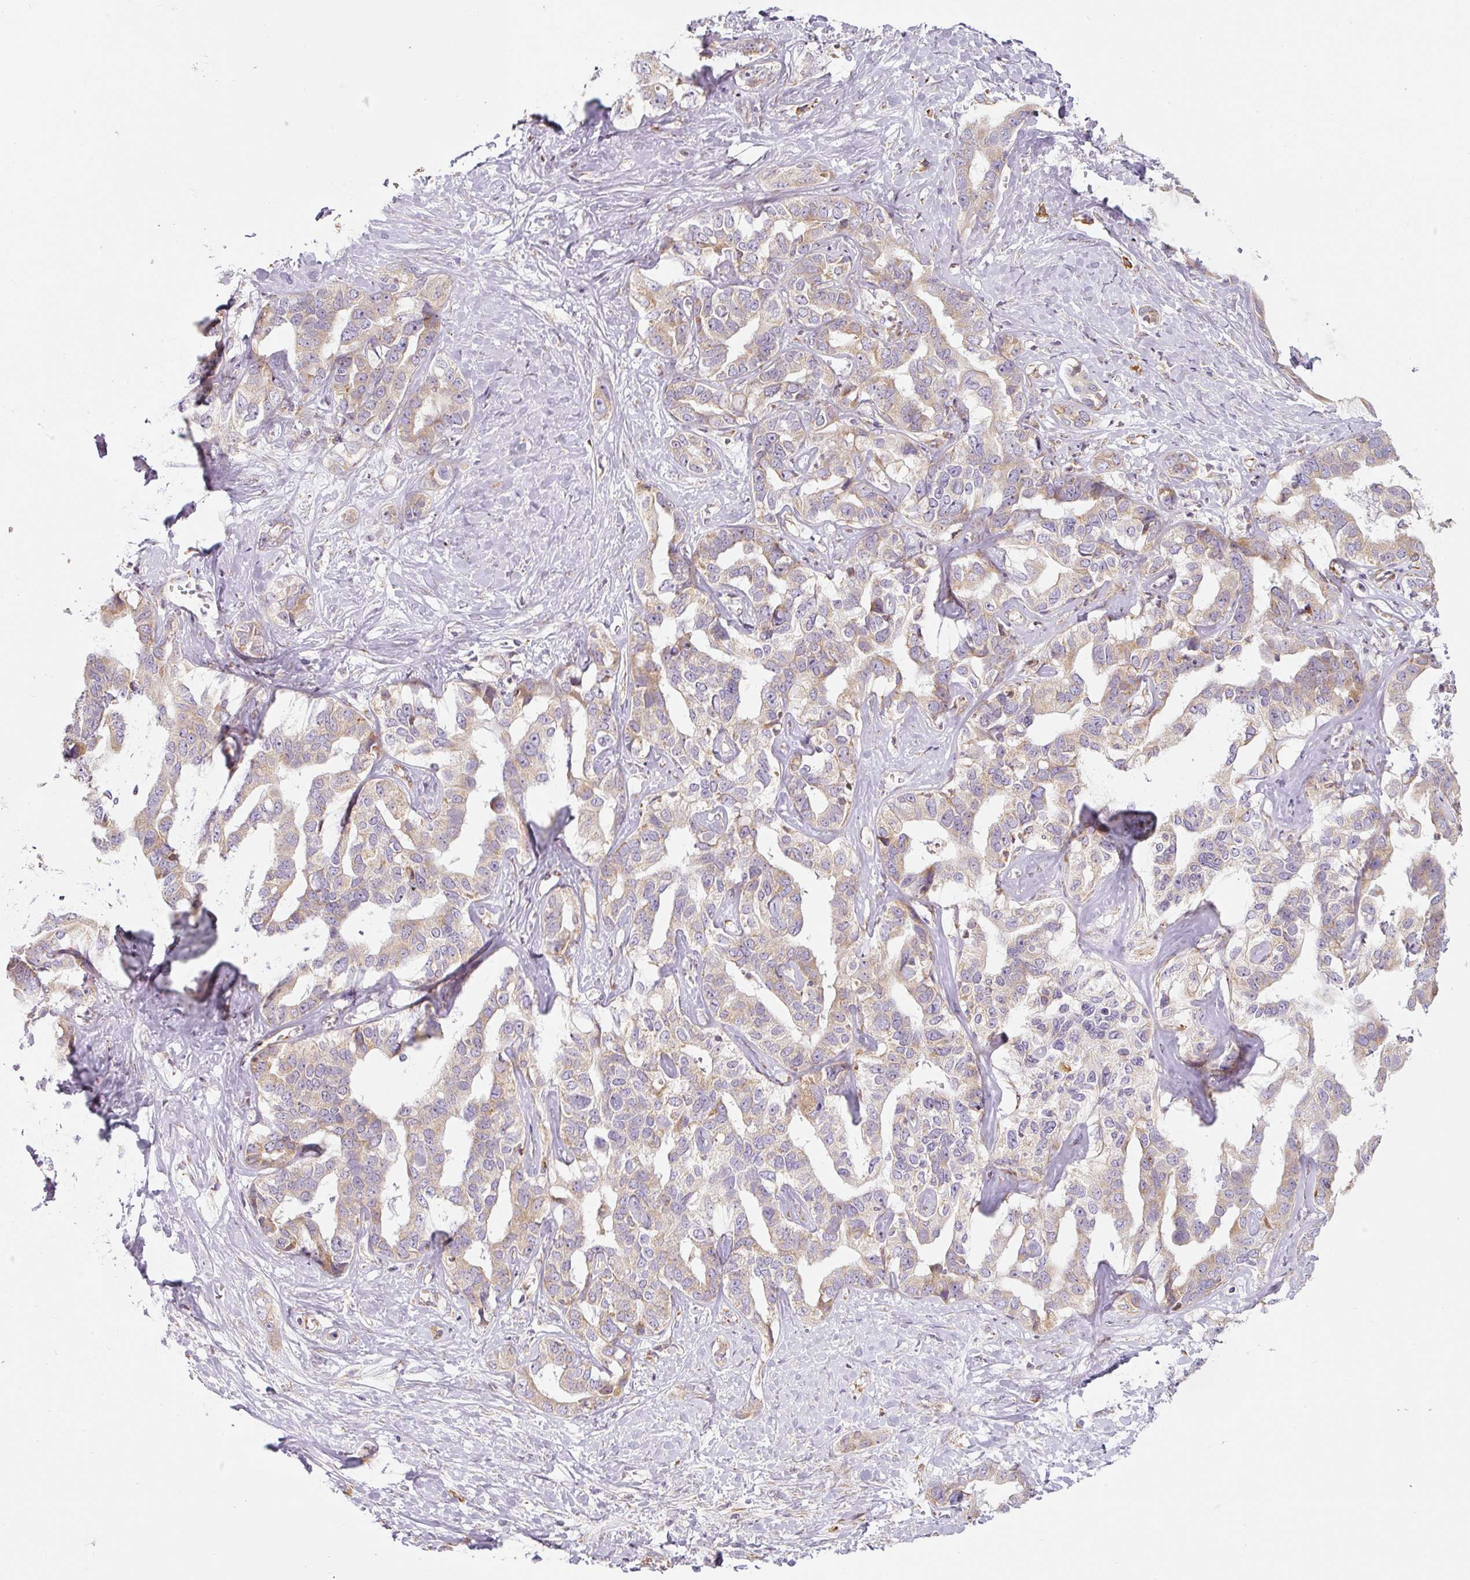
{"staining": {"intensity": "weak", "quantity": ">75%", "location": "cytoplasmic/membranous"}, "tissue": "liver cancer", "cell_type": "Tumor cells", "image_type": "cancer", "snomed": [{"axis": "morphology", "description": "Cholangiocarcinoma"}, {"axis": "topography", "description": "Liver"}], "caption": "A high-resolution micrograph shows IHC staining of liver cancer (cholangiocarcinoma), which shows weak cytoplasmic/membranous expression in approximately >75% of tumor cells.", "gene": "MORN4", "patient": {"sex": "male", "age": 59}}